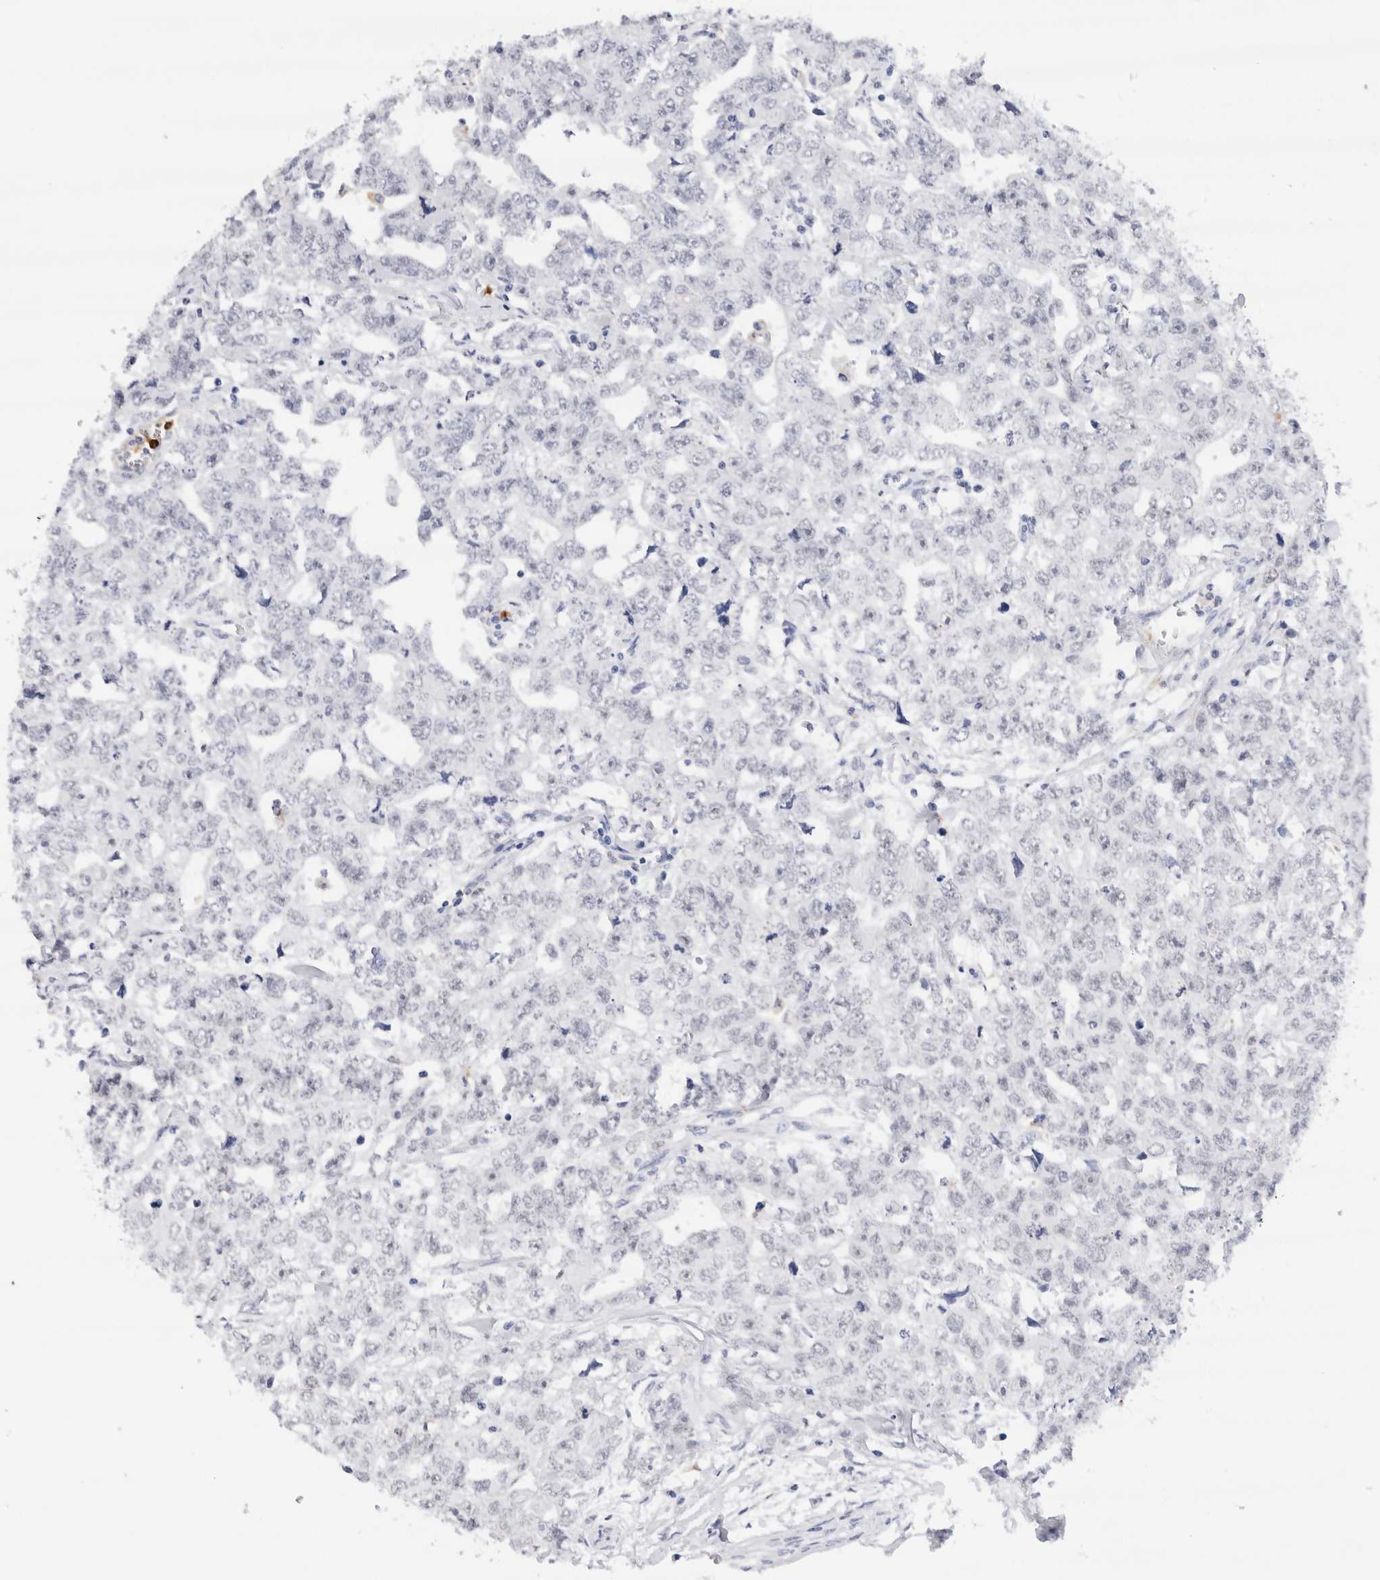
{"staining": {"intensity": "negative", "quantity": "none", "location": "none"}, "tissue": "testis cancer", "cell_type": "Tumor cells", "image_type": "cancer", "snomed": [{"axis": "morphology", "description": "Carcinoma, Embryonal, NOS"}, {"axis": "topography", "description": "Testis"}], "caption": "Immunohistochemistry histopathology image of neoplastic tissue: testis embryonal carcinoma stained with DAB (3,3'-diaminobenzidine) displays no significant protein staining in tumor cells.", "gene": "SLC10A5", "patient": {"sex": "male", "age": 28}}